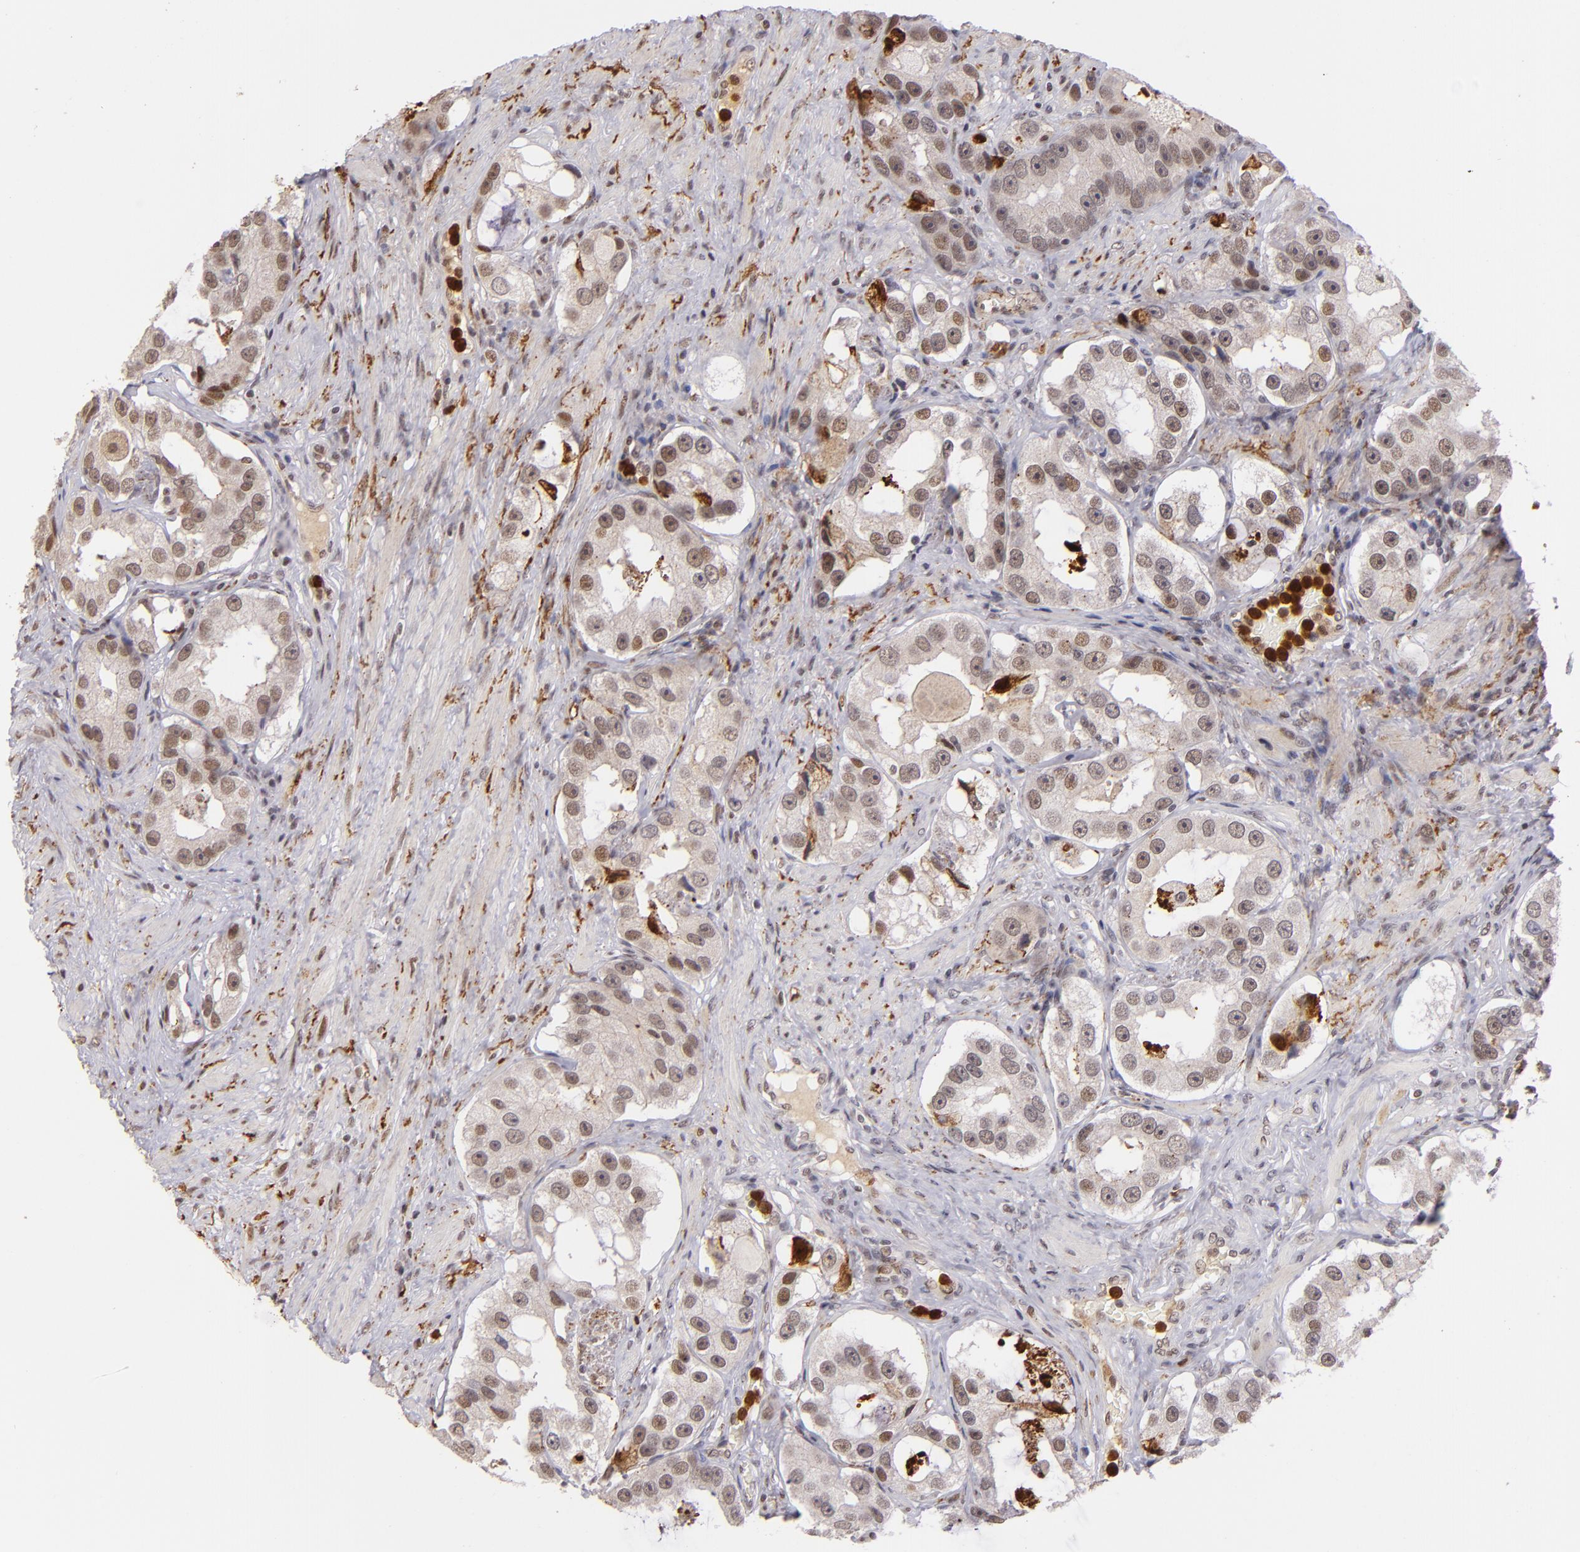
{"staining": {"intensity": "weak", "quantity": "<25%", "location": "nuclear"}, "tissue": "prostate cancer", "cell_type": "Tumor cells", "image_type": "cancer", "snomed": [{"axis": "morphology", "description": "Adenocarcinoma, High grade"}, {"axis": "topography", "description": "Prostate"}], "caption": "Immunohistochemical staining of human adenocarcinoma (high-grade) (prostate) displays no significant expression in tumor cells. (DAB (3,3'-diaminobenzidine) IHC with hematoxylin counter stain).", "gene": "RXRG", "patient": {"sex": "male", "age": 63}}